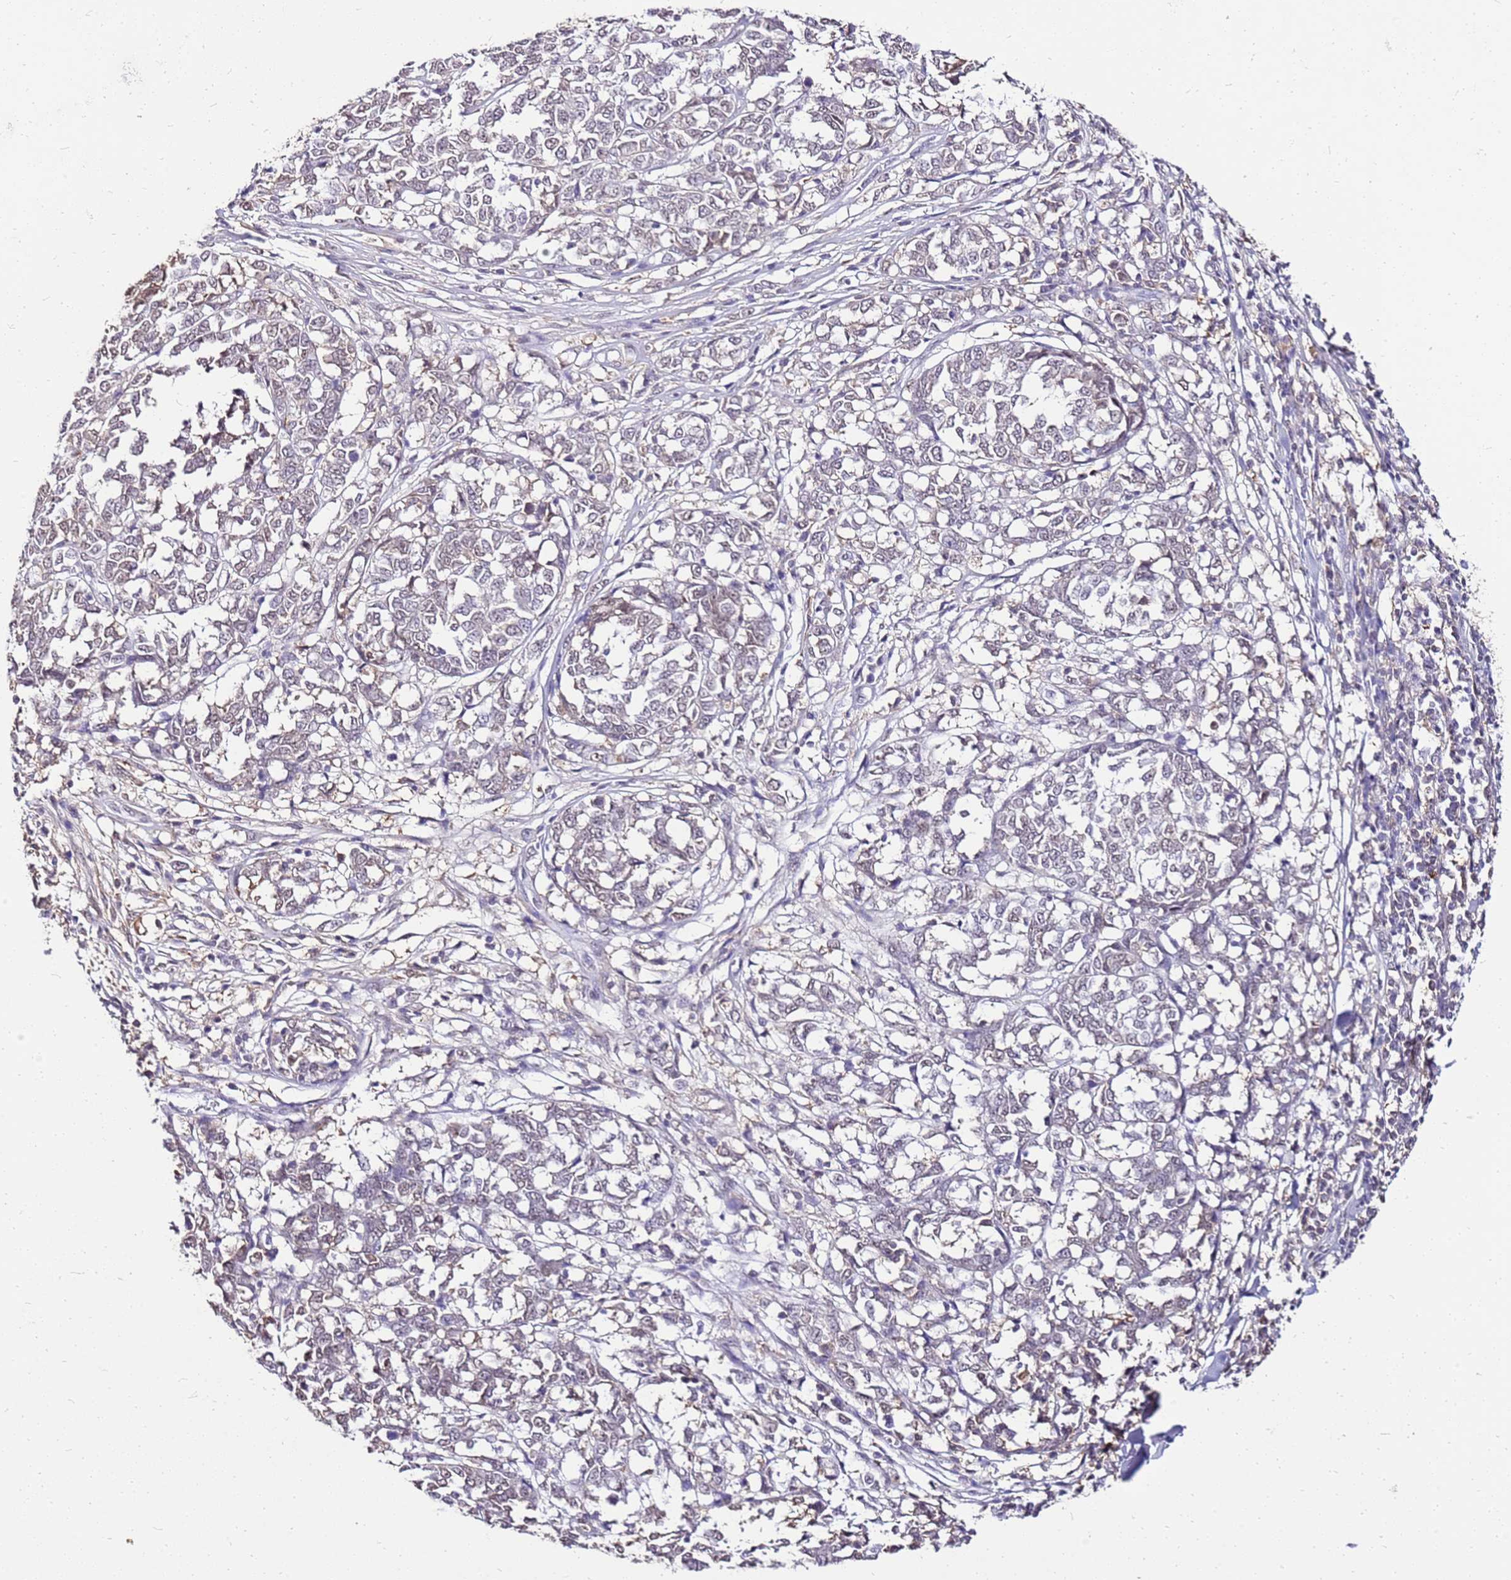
{"staining": {"intensity": "weak", "quantity": "<25%", "location": "cytoplasmic/membranous"}, "tissue": "melanoma", "cell_type": "Tumor cells", "image_type": "cancer", "snomed": [{"axis": "morphology", "description": "Malignant melanoma, NOS"}, {"axis": "topography", "description": "Skin"}], "caption": "IHC of human malignant melanoma shows no expression in tumor cells.", "gene": "ALDH1A3", "patient": {"sex": "female", "age": 72}}